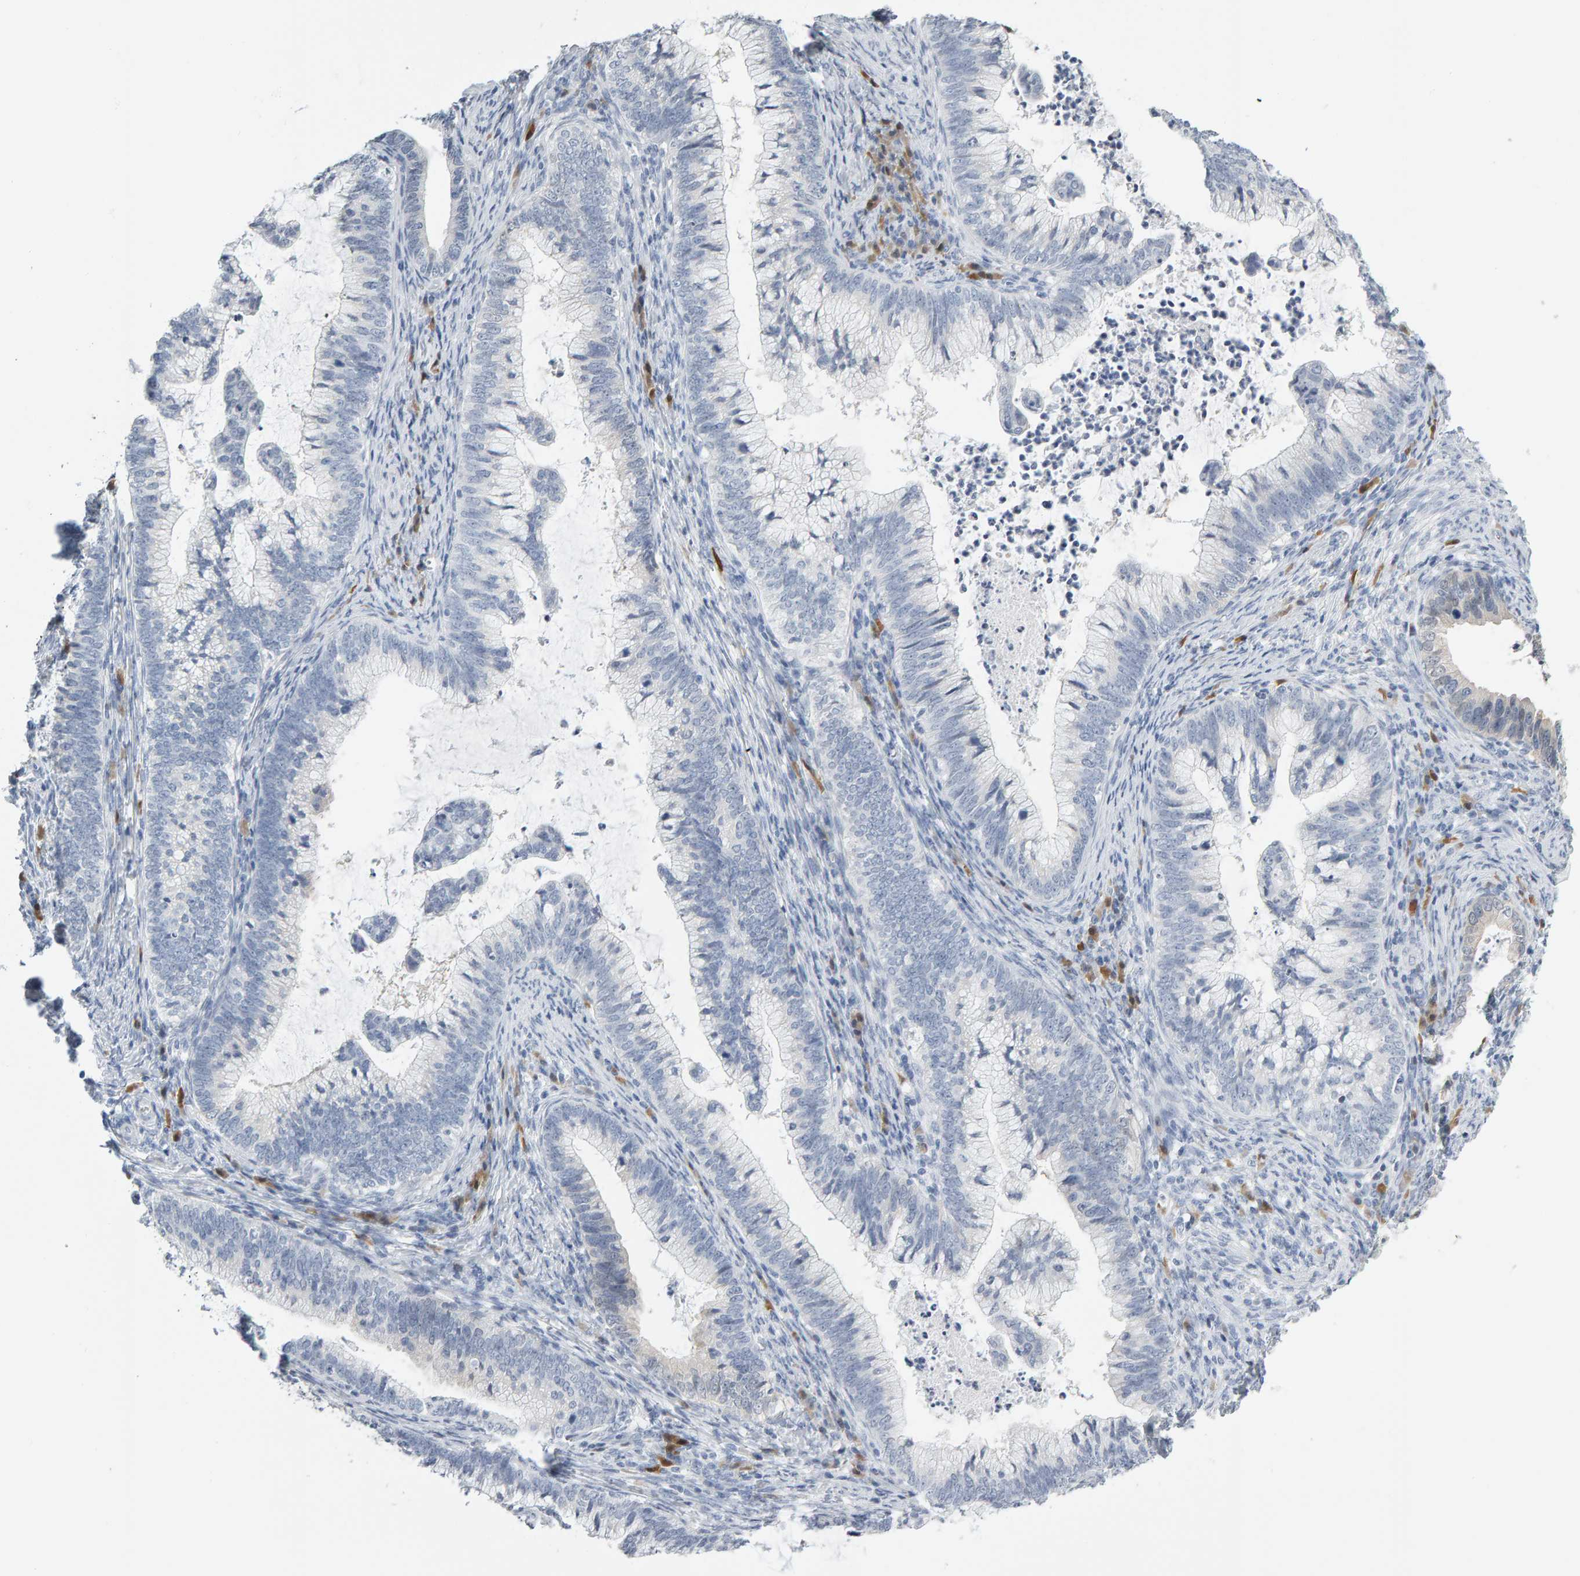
{"staining": {"intensity": "negative", "quantity": "none", "location": "none"}, "tissue": "cervical cancer", "cell_type": "Tumor cells", "image_type": "cancer", "snomed": [{"axis": "morphology", "description": "Adenocarcinoma, NOS"}, {"axis": "topography", "description": "Cervix"}], "caption": "The immunohistochemistry (IHC) histopathology image has no significant positivity in tumor cells of cervical adenocarcinoma tissue. The staining was performed using DAB (3,3'-diaminobenzidine) to visualize the protein expression in brown, while the nuclei were stained in blue with hematoxylin (Magnification: 20x).", "gene": "CTH", "patient": {"sex": "female", "age": 36}}